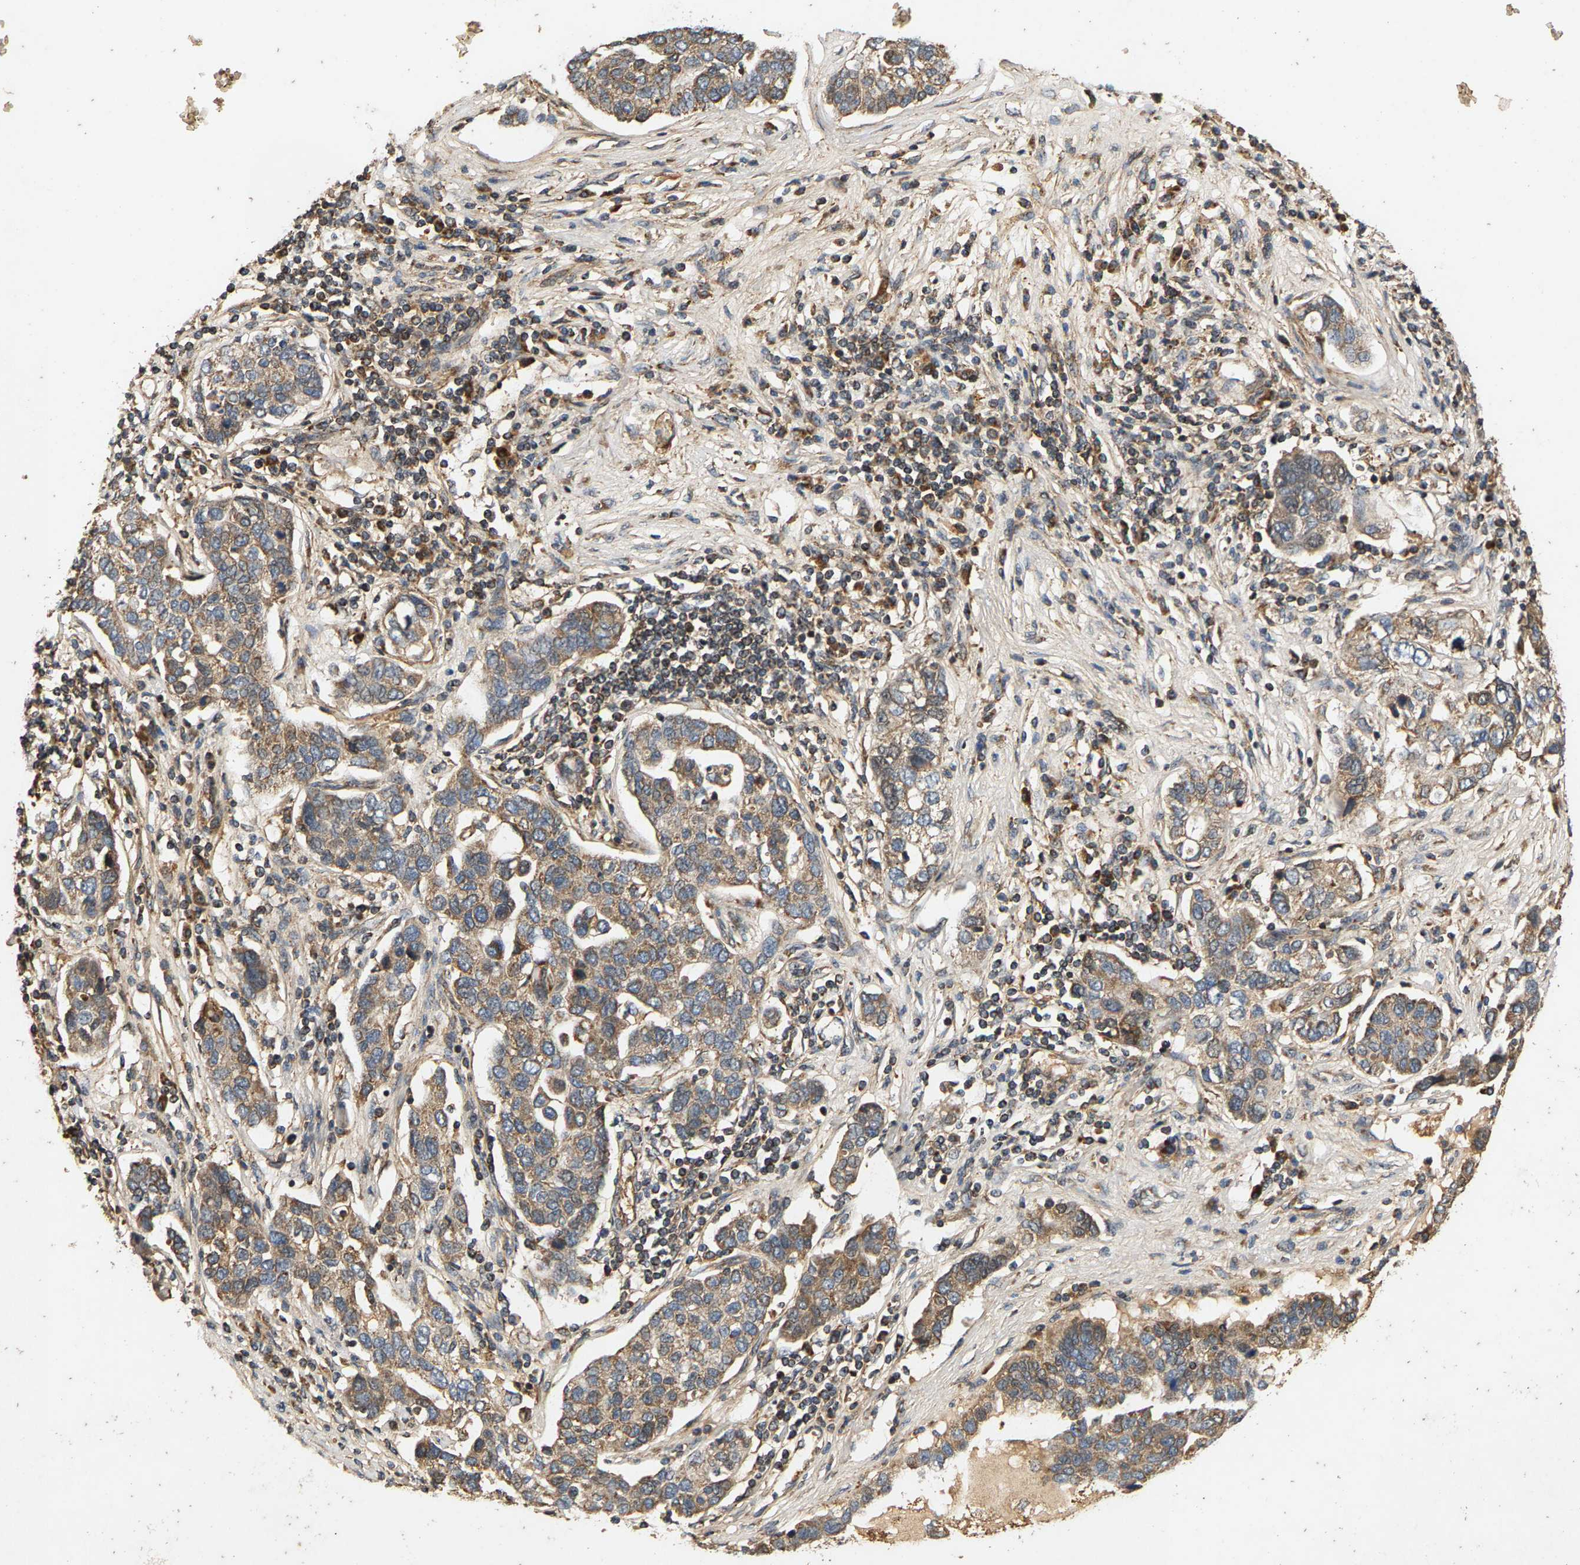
{"staining": {"intensity": "weak", "quantity": ">75%", "location": "cytoplasmic/membranous"}, "tissue": "pancreatic cancer", "cell_type": "Tumor cells", "image_type": "cancer", "snomed": [{"axis": "morphology", "description": "Adenocarcinoma, NOS"}, {"axis": "topography", "description": "Pancreas"}], "caption": "Protein expression analysis of human pancreatic cancer reveals weak cytoplasmic/membranous positivity in approximately >75% of tumor cells. (brown staining indicates protein expression, while blue staining denotes nuclei).", "gene": "CIDEC", "patient": {"sex": "female", "age": 61}}